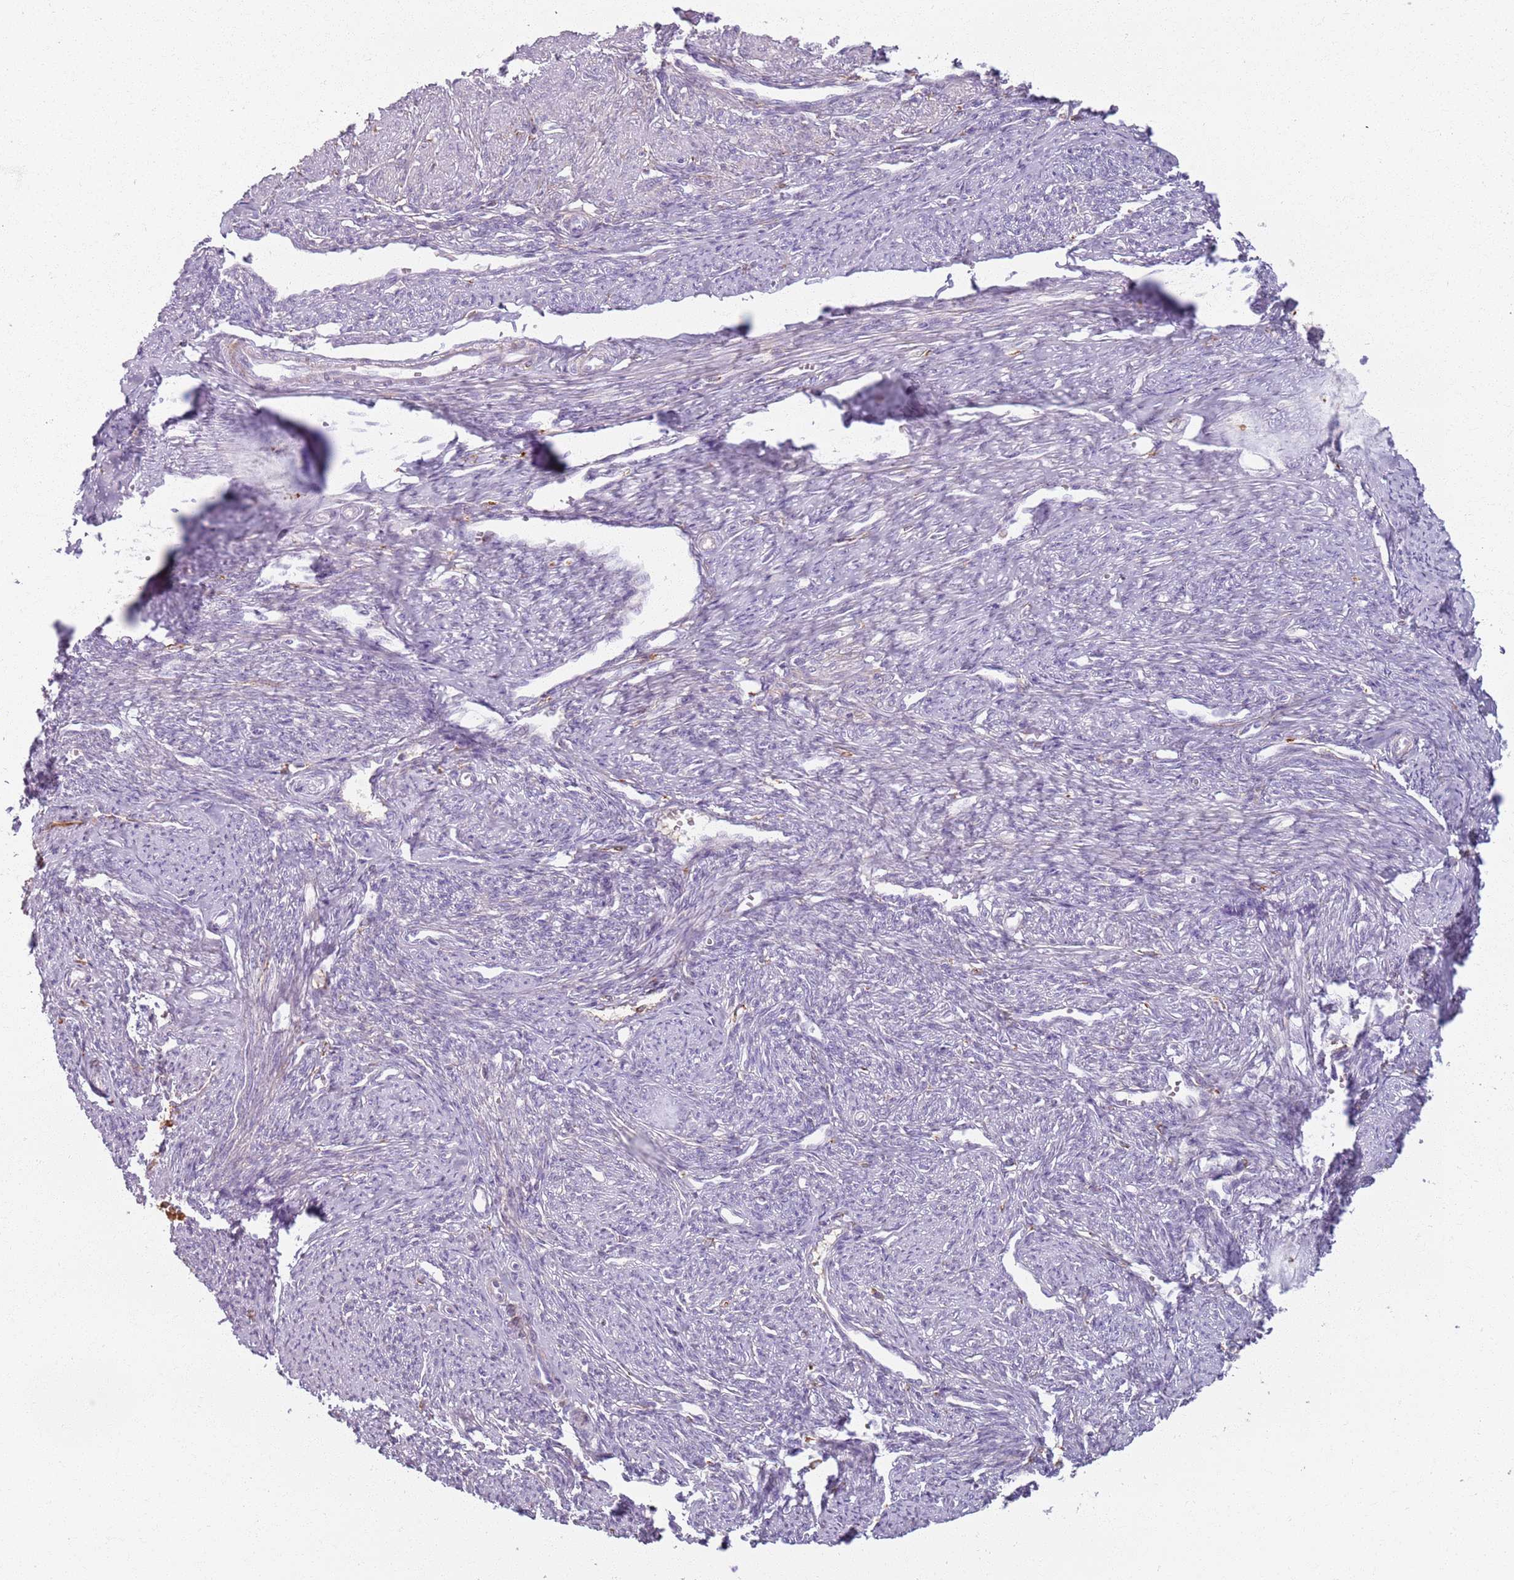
{"staining": {"intensity": "moderate", "quantity": "<25%", "location": "cytoplasmic/membranous"}, "tissue": "smooth muscle", "cell_type": "Smooth muscle cells", "image_type": "normal", "snomed": [{"axis": "morphology", "description": "Normal tissue, NOS"}, {"axis": "topography", "description": "Smooth muscle"}, {"axis": "topography", "description": "Uterus"}], "caption": "Immunohistochemical staining of normal smooth muscle reveals moderate cytoplasmic/membranous protein staining in approximately <25% of smooth muscle cells. The staining was performed using DAB (3,3'-diaminobenzidine), with brown indicating positive protein expression. Nuclei are stained blue with hematoxylin.", "gene": "COLGALT1", "patient": {"sex": "female", "age": 59}}